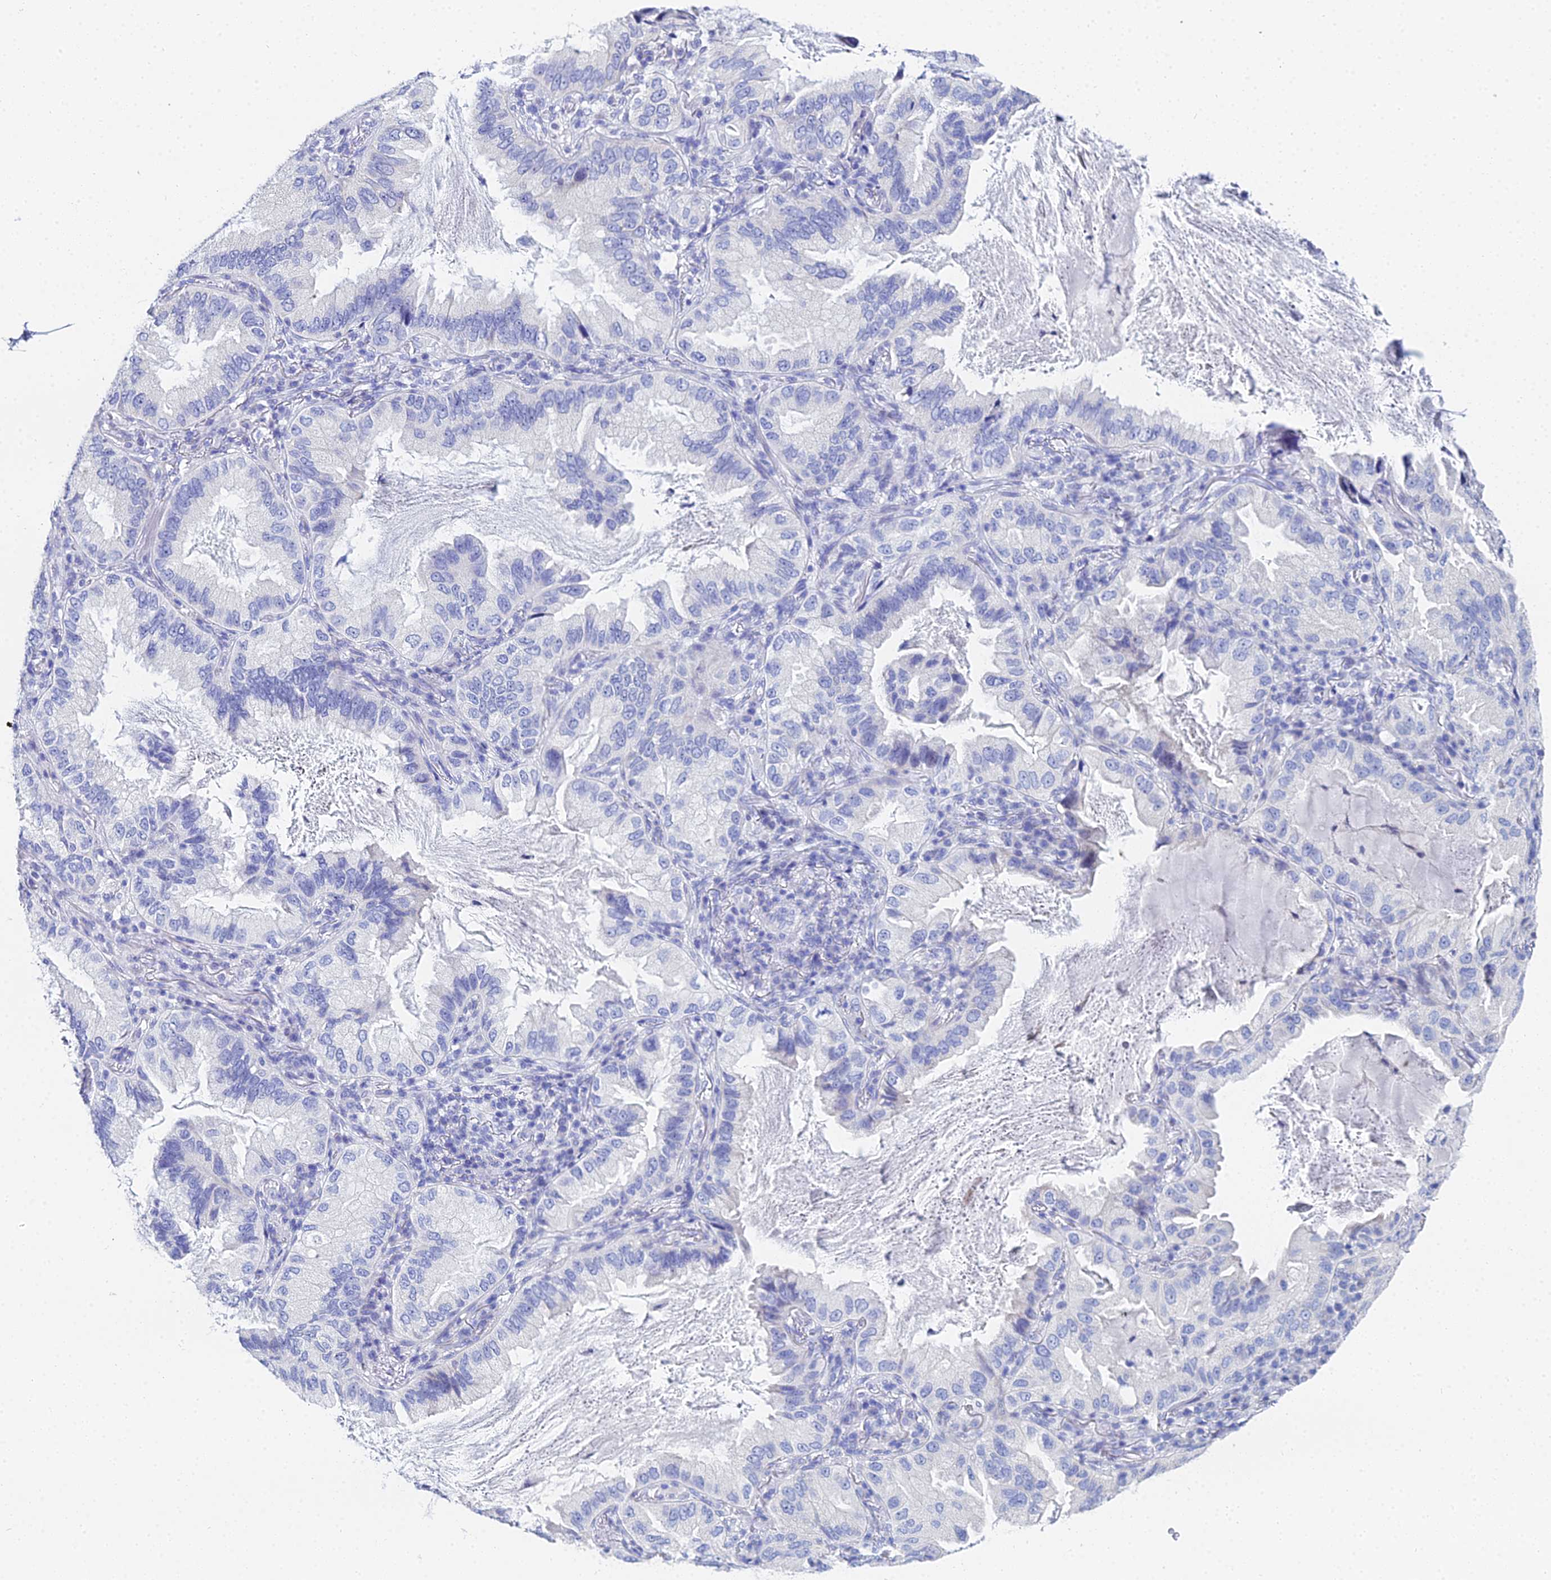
{"staining": {"intensity": "negative", "quantity": "none", "location": "none"}, "tissue": "lung cancer", "cell_type": "Tumor cells", "image_type": "cancer", "snomed": [{"axis": "morphology", "description": "Adenocarcinoma, NOS"}, {"axis": "topography", "description": "Lung"}], "caption": "DAB immunohistochemical staining of human lung cancer (adenocarcinoma) reveals no significant staining in tumor cells.", "gene": "OCM", "patient": {"sex": "female", "age": 69}}